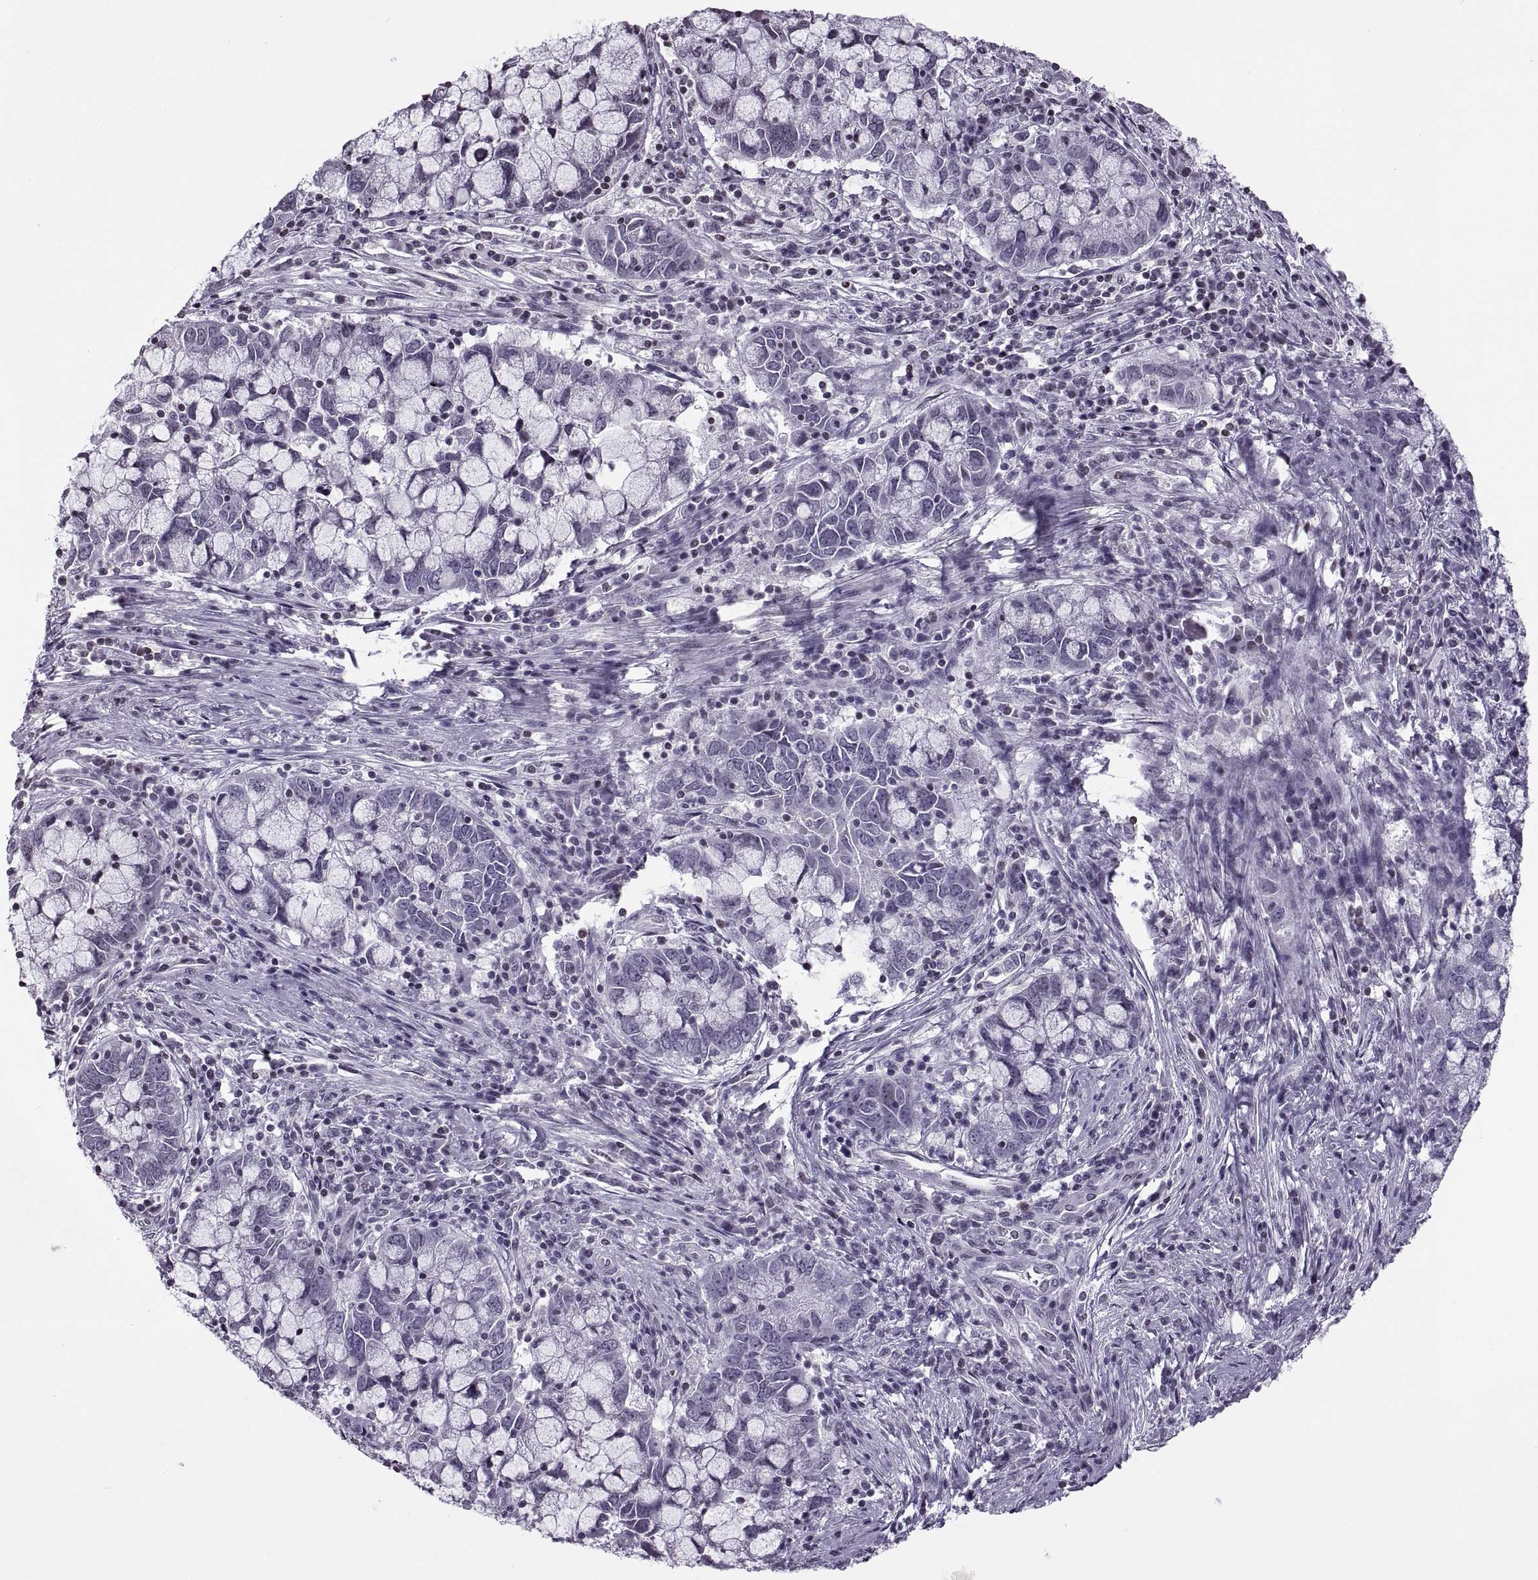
{"staining": {"intensity": "negative", "quantity": "none", "location": "none"}, "tissue": "cervical cancer", "cell_type": "Tumor cells", "image_type": "cancer", "snomed": [{"axis": "morphology", "description": "Adenocarcinoma, NOS"}, {"axis": "topography", "description": "Cervix"}], "caption": "Immunohistochemistry (IHC) of adenocarcinoma (cervical) displays no expression in tumor cells. (DAB (3,3'-diaminobenzidine) immunohistochemistry (IHC) with hematoxylin counter stain).", "gene": "H1-8", "patient": {"sex": "female", "age": 40}}